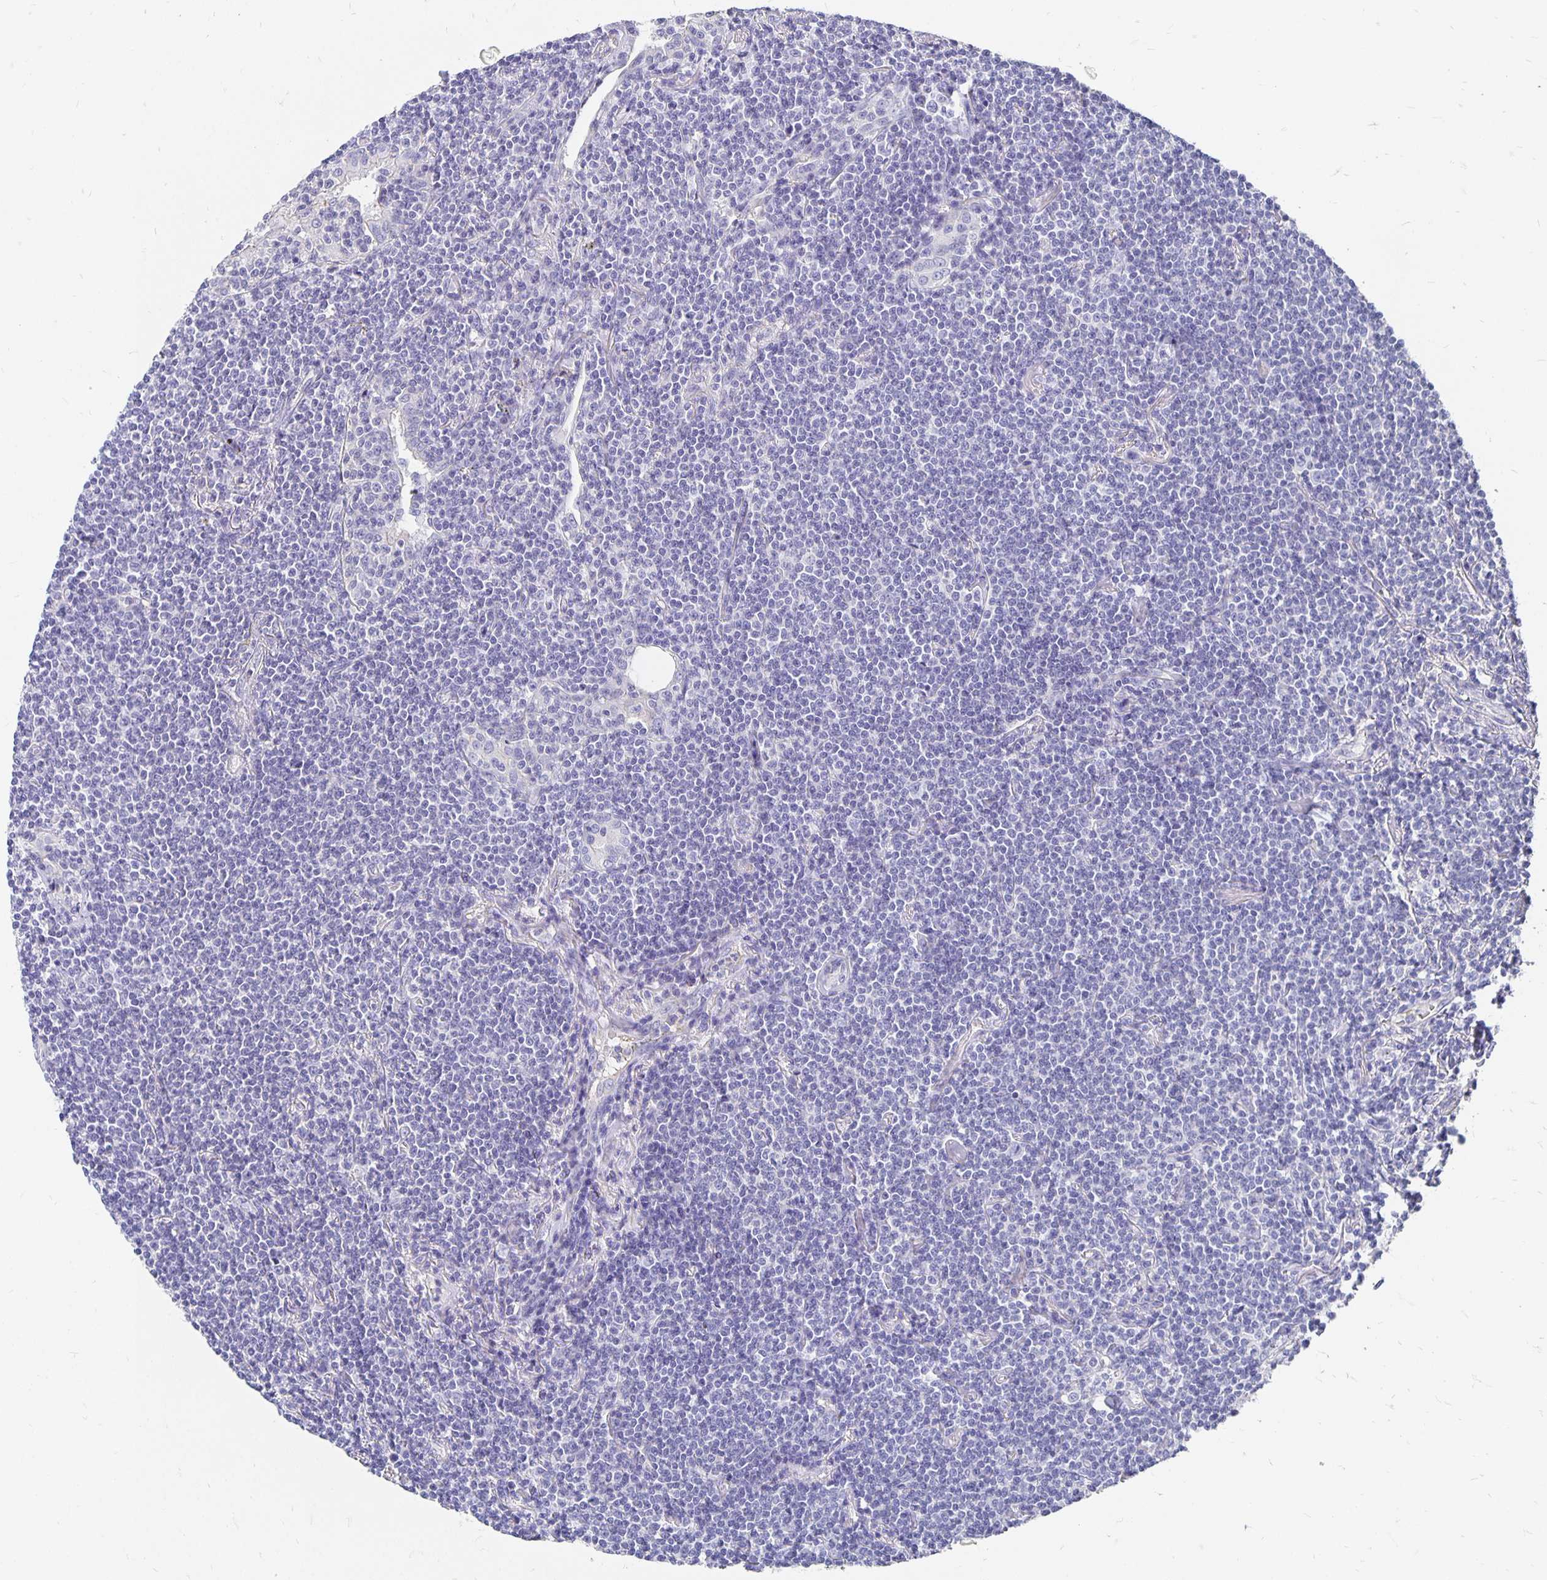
{"staining": {"intensity": "negative", "quantity": "none", "location": "none"}, "tissue": "lymphoma", "cell_type": "Tumor cells", "image_type": "cancer", "snomed": [{"axis": "morphology", "description": "Malignant lymphoma, non-Hodgkin's type, Low grade"}, {"axis": "topography", "description": "Lung"}], "caption": "IHC micrograph of lymphoma stained for a protein (brown), which displays no staining in tumor cells.", "gene": "APOB", "patient": {"sex": "female", "age": 71}}